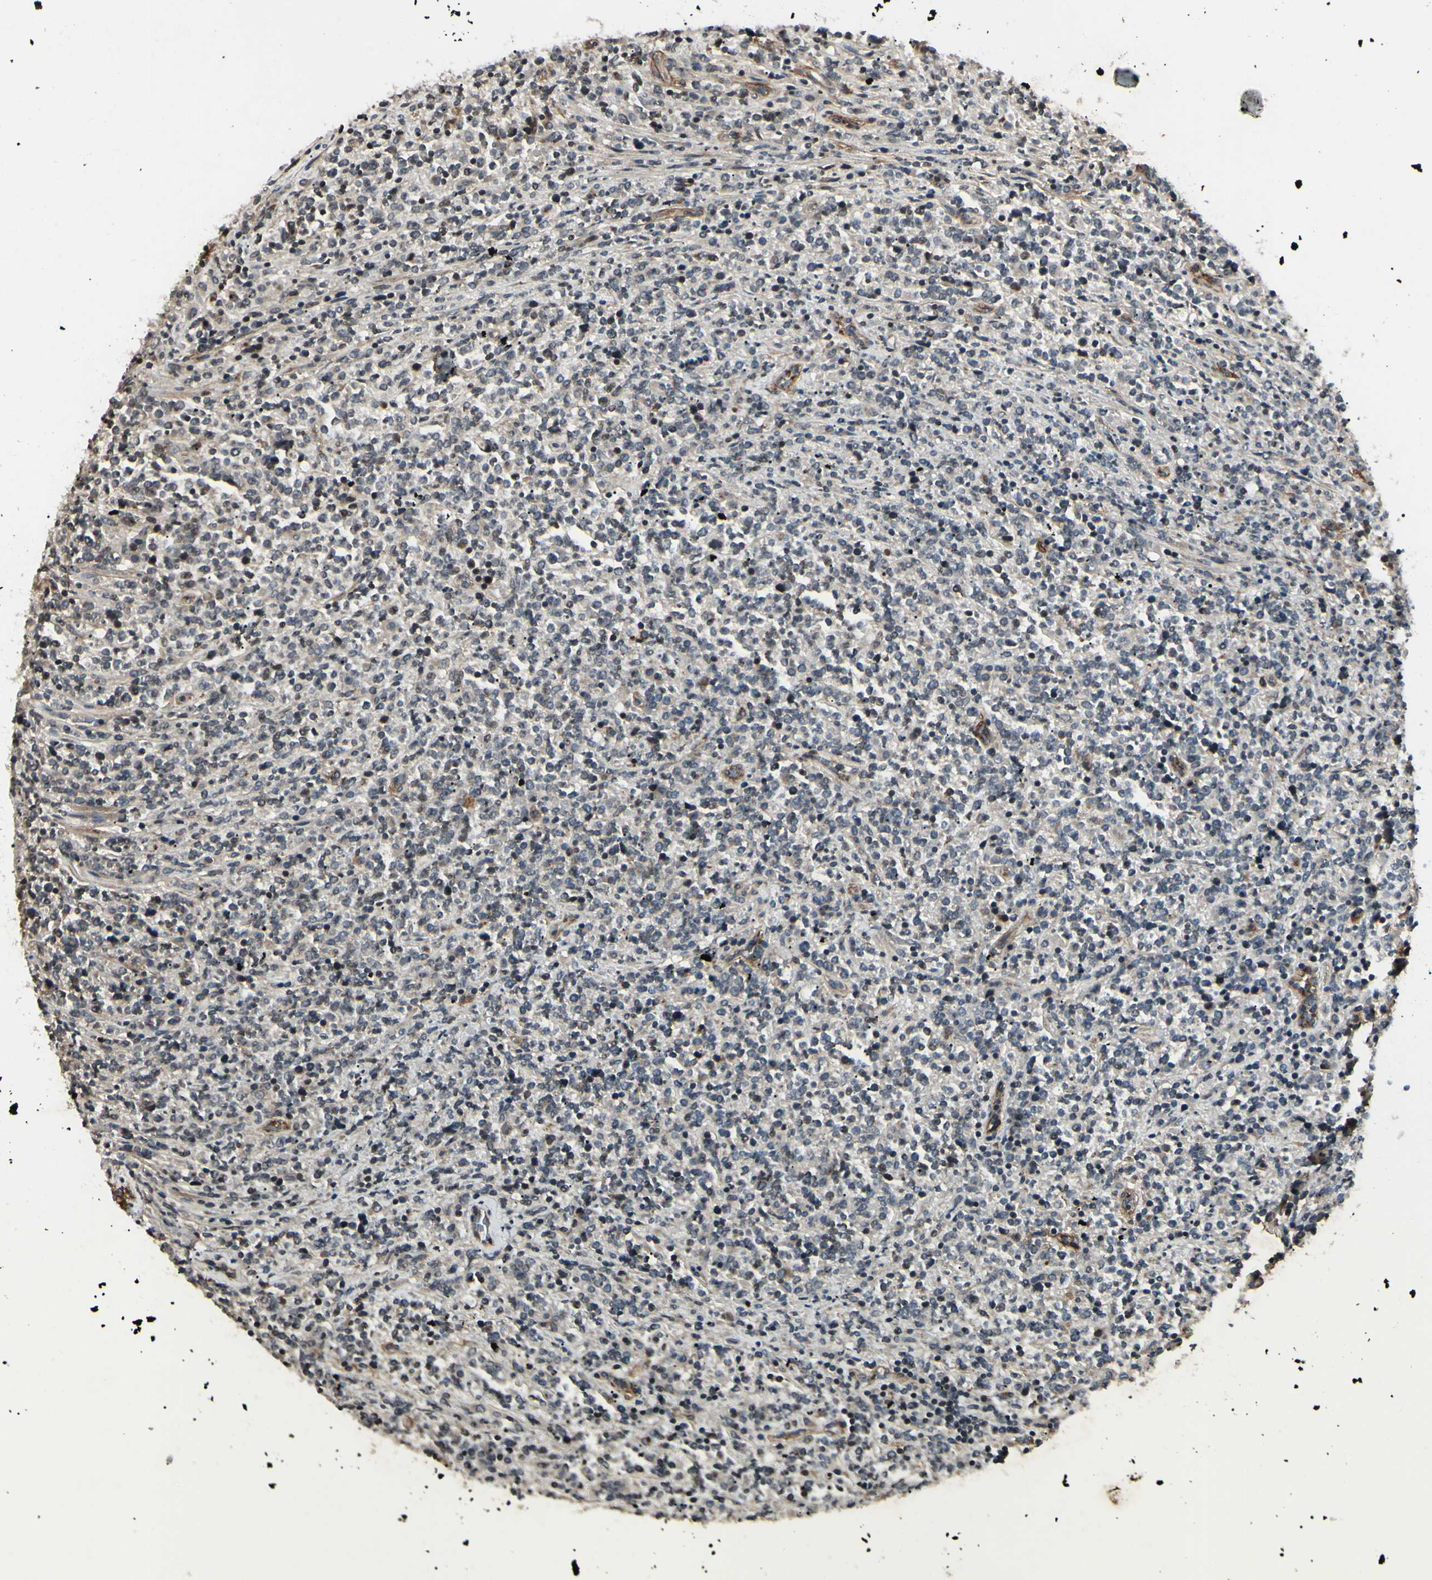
{"staining": {"intensity": "negative", "quantity": "none", "location": "none"}, "tissue": "lymphoma", "cell_type": "Tumor cells", "image_type": "cancer", "snomed": [{"axis": "morphology", "description": "Malignant lymphoma, non-Hodgkin's type, High grade"}, {"axis": "topography", "description": "Soft tissue"}], "caption": "An immunohistochemistry micrograph of lymphoma is shown. There is no staining in tumor cells of lymphoma.", "gene": "AEBP1", "patient": {"sex": "male", "age": 18}}